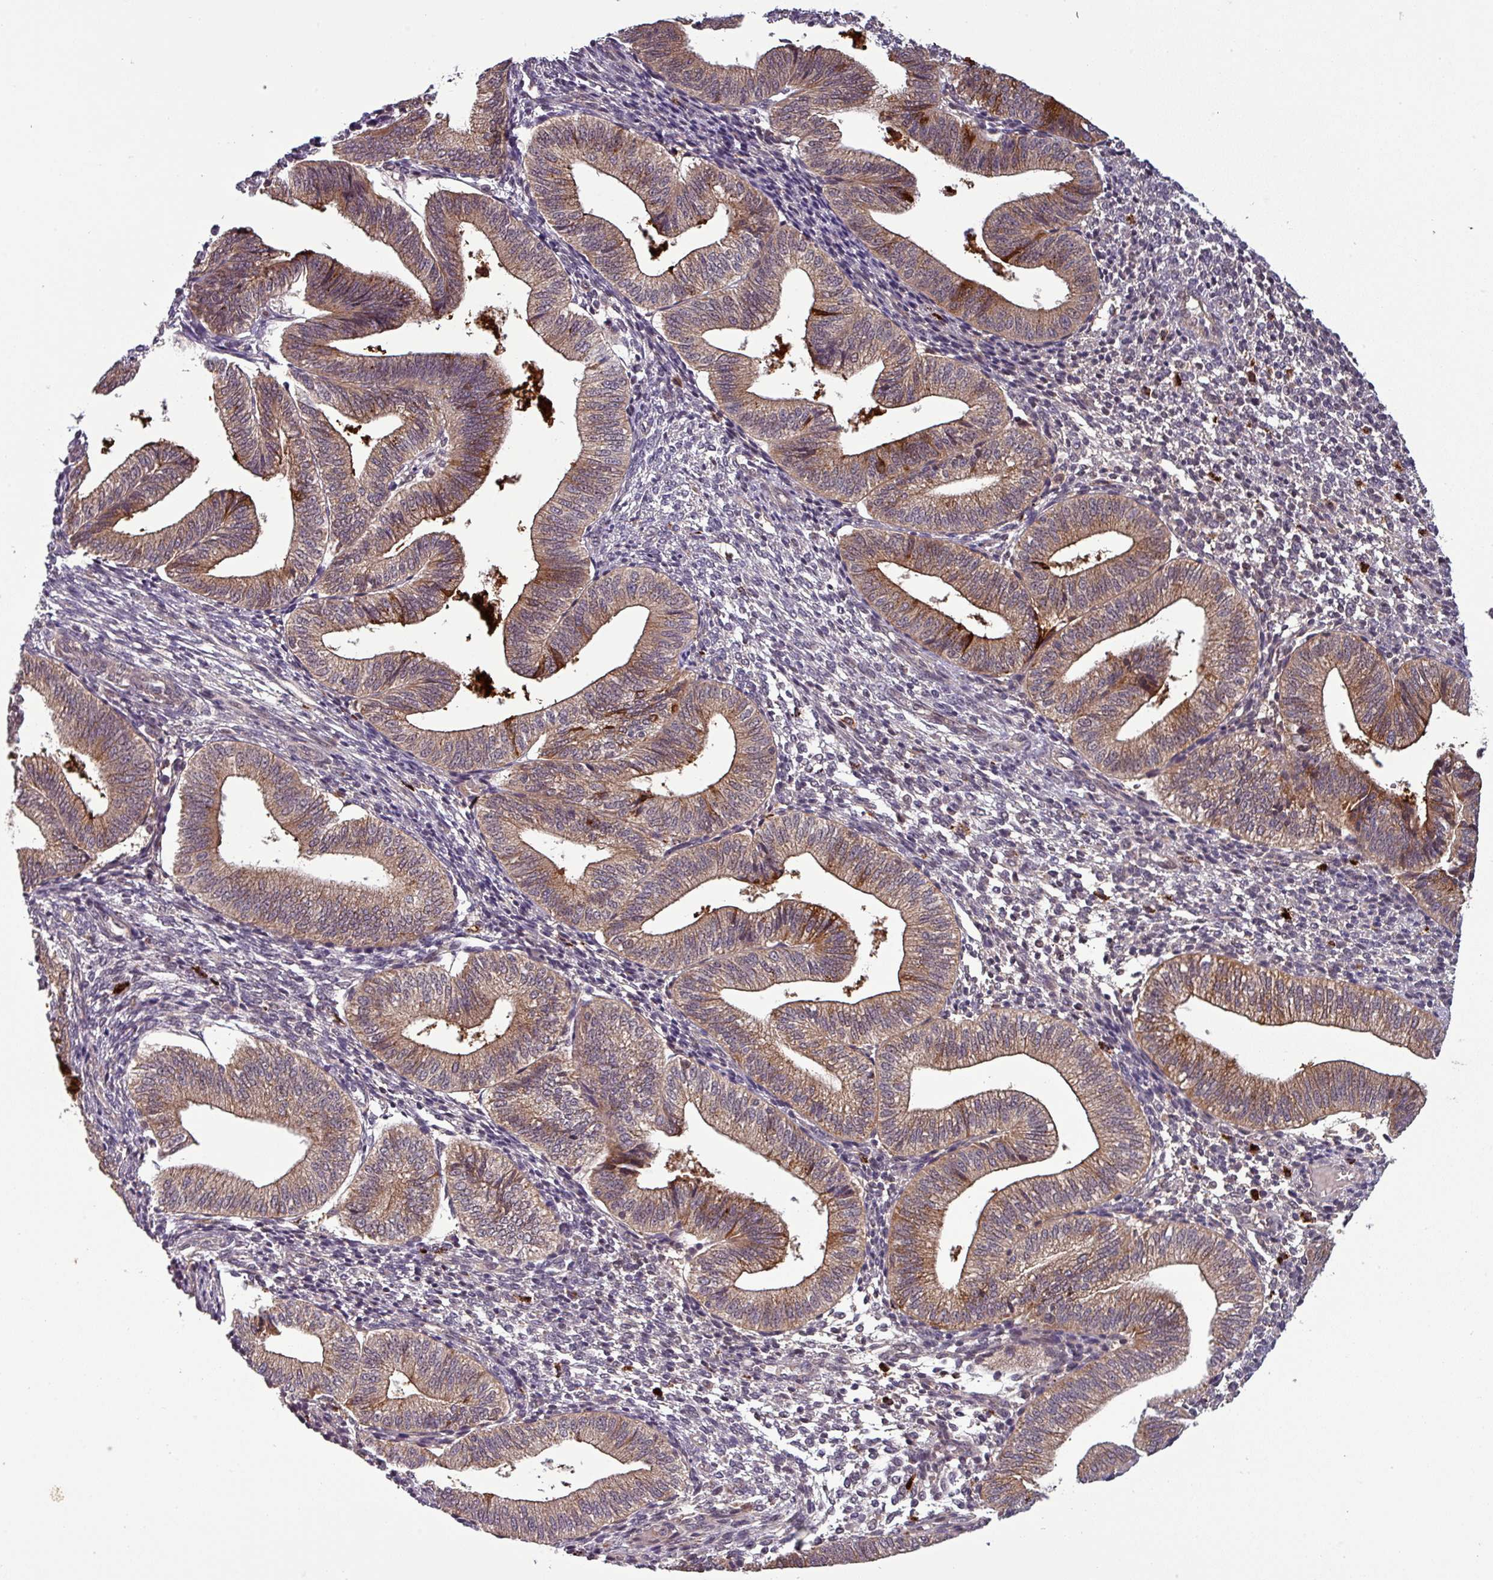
{"staining": {"intensity": "moderate", "quantity": "25%-75%", "location": "cytoplasmic/membranous"}, "tissue": "endometrium", "cell_type": "Cells in endometrial stroma", "image_type": "normal", "snomed": [{"axis": "morphology", "description": "Normal tissue, NOS"}, {"axis": "topography", "description": "Endometrium"}], "caption": "Immunohistochemistry (IHC) micrograph of normal human endometrium stained for a protein (brown), which shows medium levels of moderate cytoplasmic/membranous positivity in about 25%-75% of cells in endometrial stroma.", "gene": "PUS1", "patient": {"sex": "female", "age": 34}}